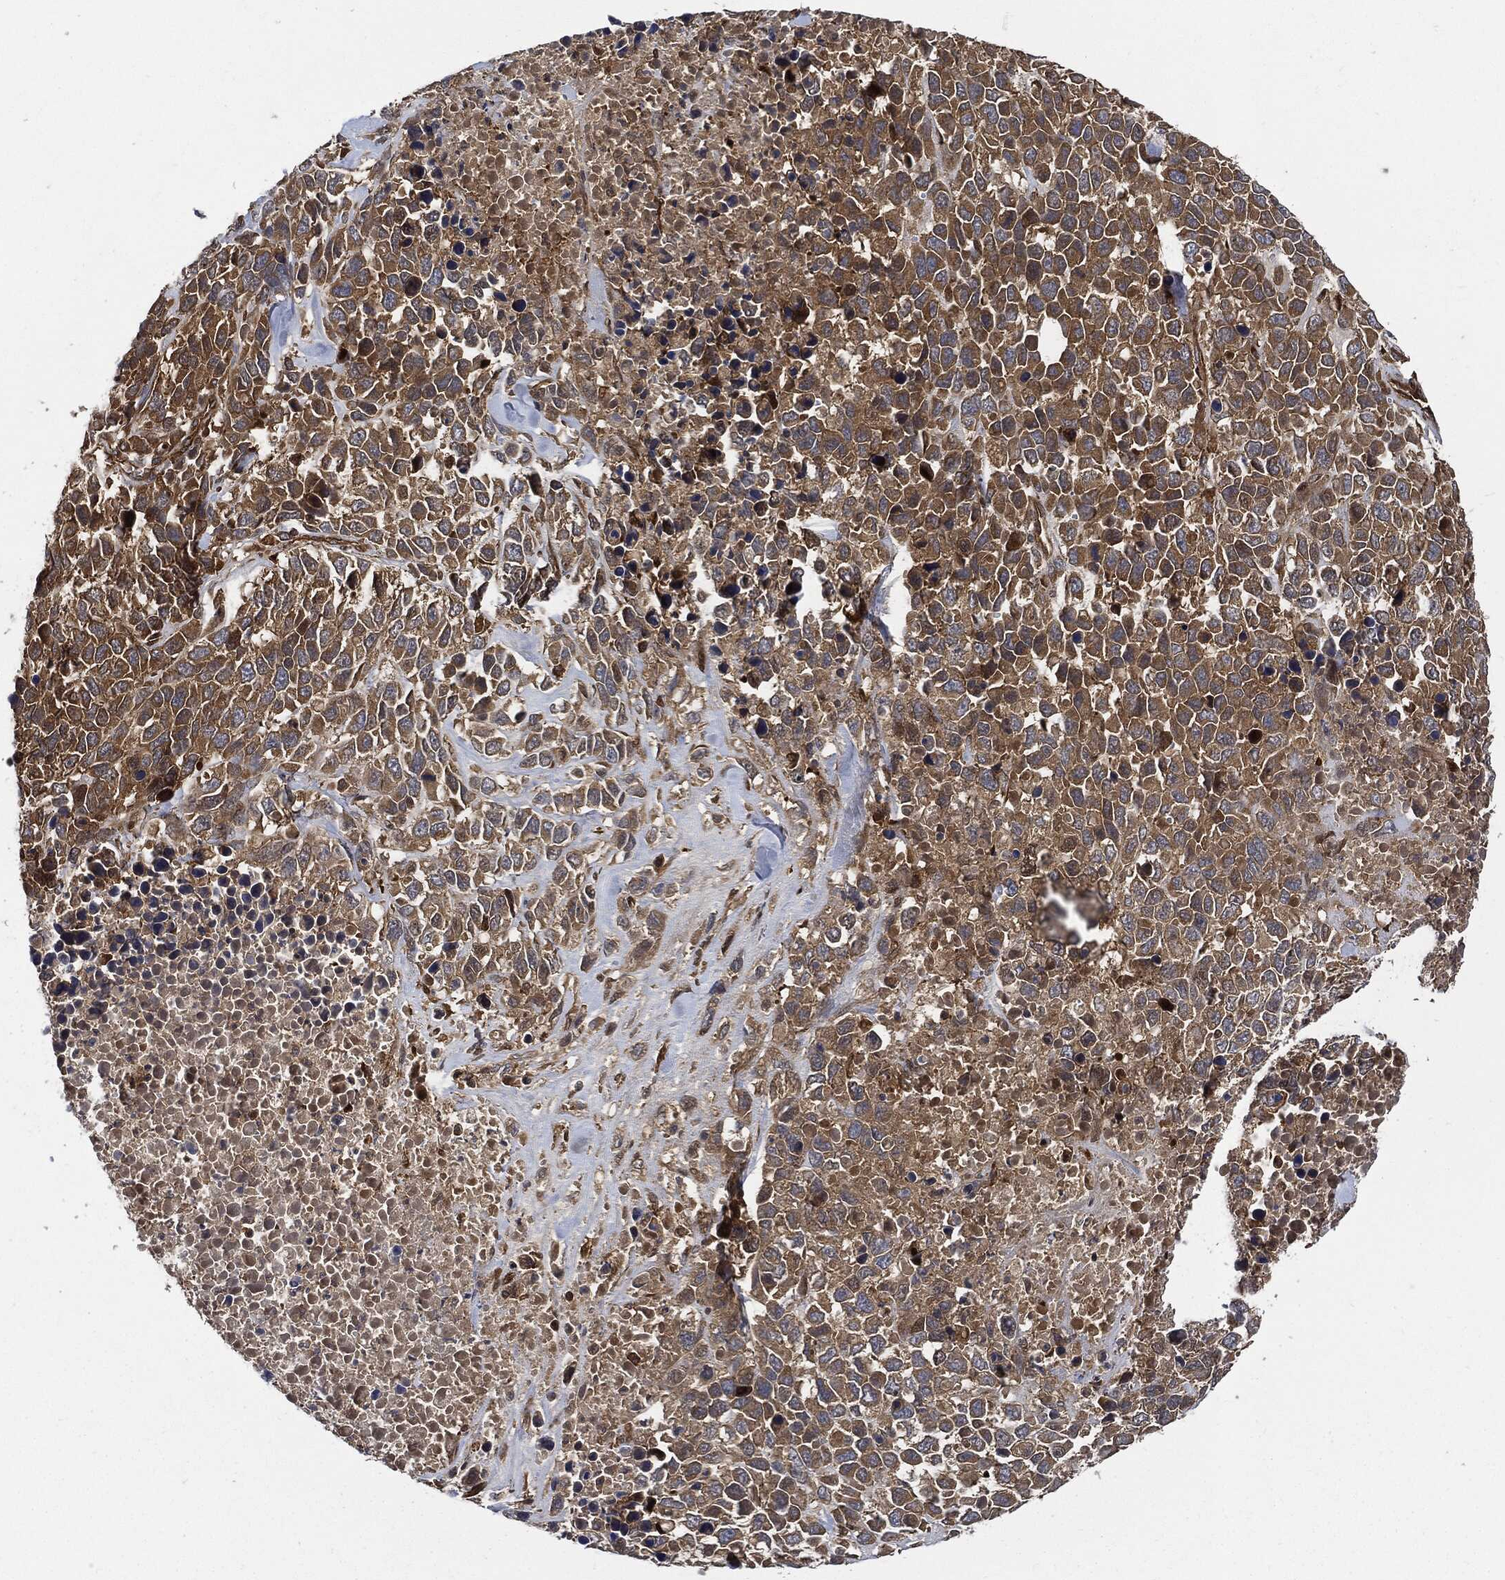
{"staining": {"intensity": "moderate", "quantity": "25%-75%", "location": "cytoplasmic/membranous"}, "tissue": "melanoma", "cell_type": "Tumor cells", "image_type": "cancer", "snomed": [{"axis": "morphology", "description": "Malignant melanoma, Metastatic site"}, {"axis": "topography", "description": "Skin"}], "caption": "DAB (3,3'-diaminobenzidine) immunohistochemical staining of human malignant melanoma (metastatic site) reveals moderate cytoplasmic/membranous protein expression in about 25%-75% of tumor cells.", "gene": "XPNPEP1", "patient": {"sex": "male", "age": 84}}